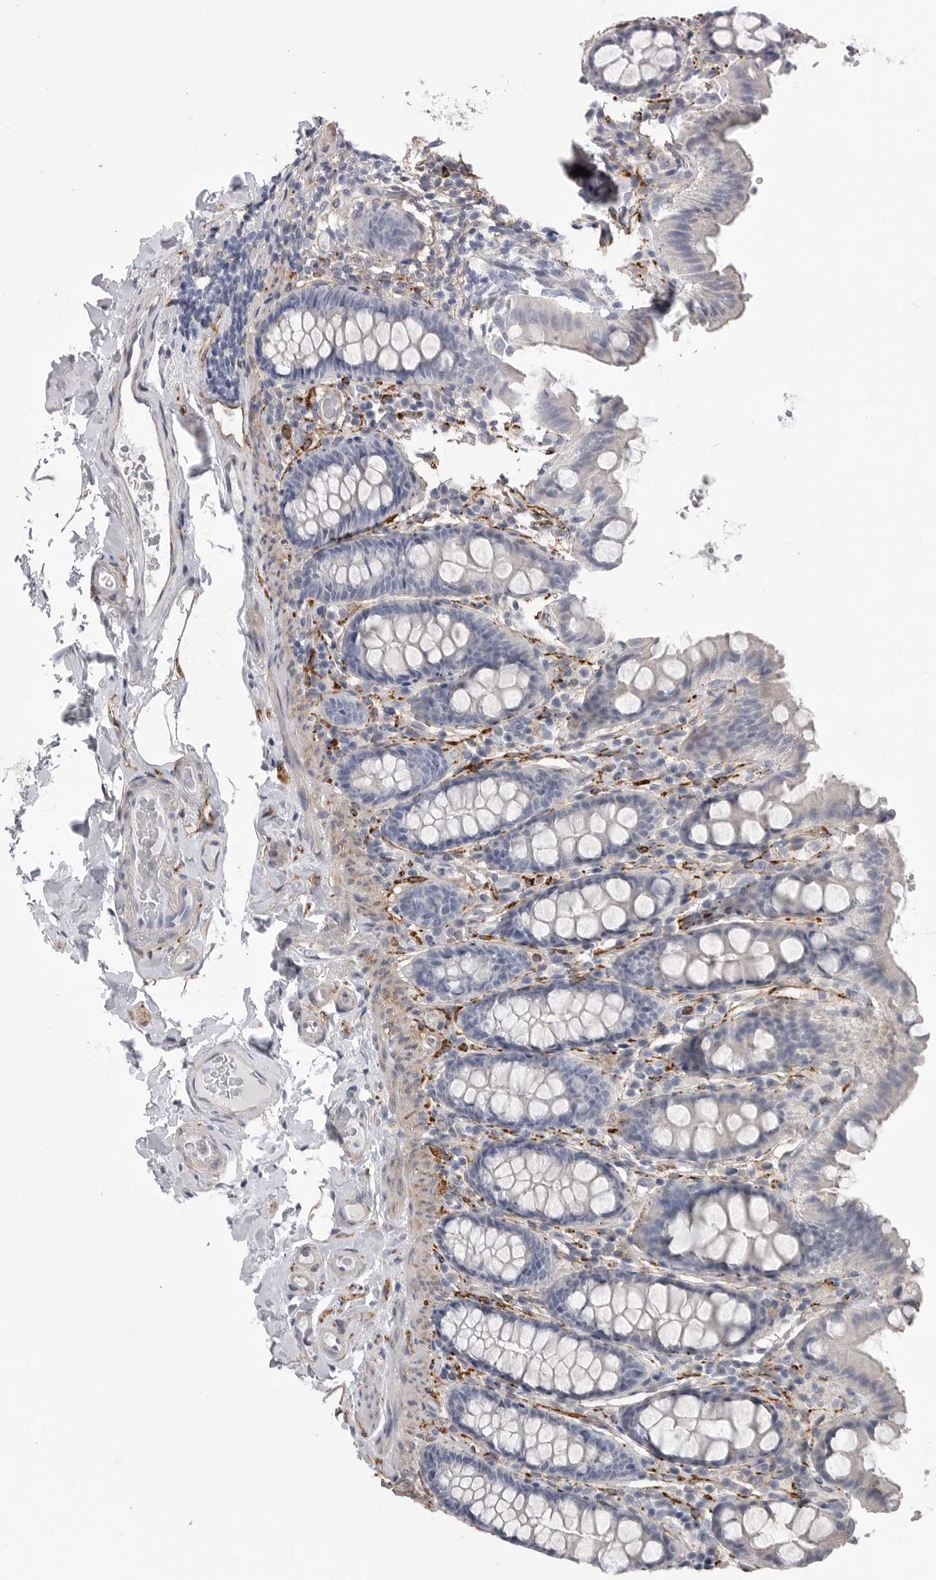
{"staining": {"intensity": "negative", "quantity": "none", "location": "none"}, "tissue": "colon", "cell_type": "Endothelial cells", "image_type": "normal", "snomed": [{"axis": "morphology", "description": "Normal tissue, NOS"}, {"axis": "topography", "description": "Colon"}, {"axis": "topography", "description": "Peripheral nerve tissue"}], "caption": "Immunohistochemistry histopathology image of normal colon stained for a protein (brown), which displays no staining in endothelial cells. Nuclei are stained in blue.", "gene": "AKAP12", "patient": {"sex": "female", "age": 61}}